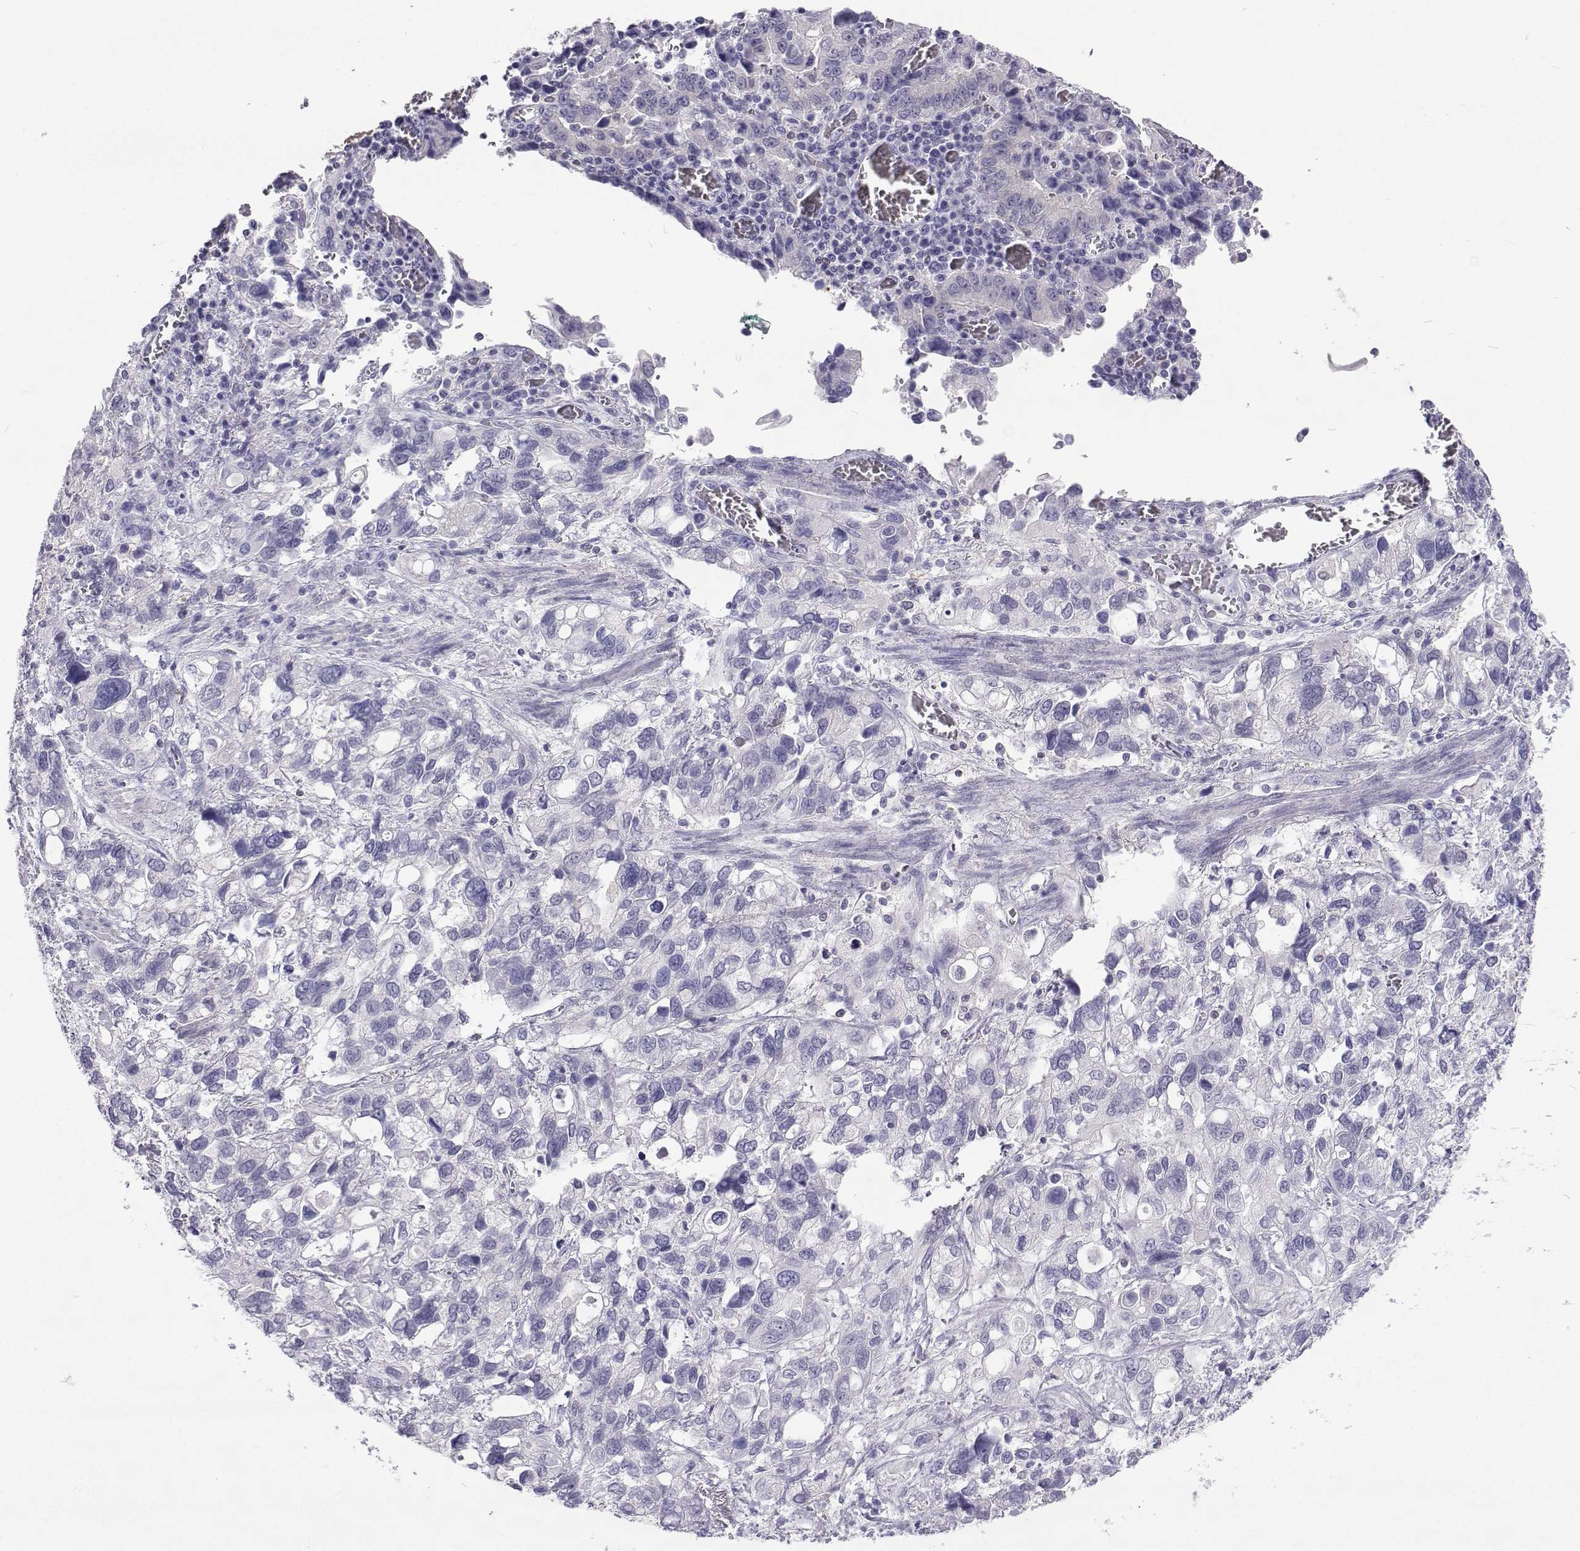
{"staining": {"intensity": "negative", "quantity": "none", "location": "none"}, "tissue": "stomach cancer", "cell_type": "Tumor cells", "image_type": "cancer", "snomed": [{"axis": "morphology", "description": "Adenocarcinoma, NOS"}, {"axis": "topography", "description": "Stomach, upper"}], "caption": "Stomach cancer stained for a protein using immunohistochemistry (IHC) reveals no staining tumor cells.", "gene": "GALM", "patient": {"sex": "female", "age": 81}}